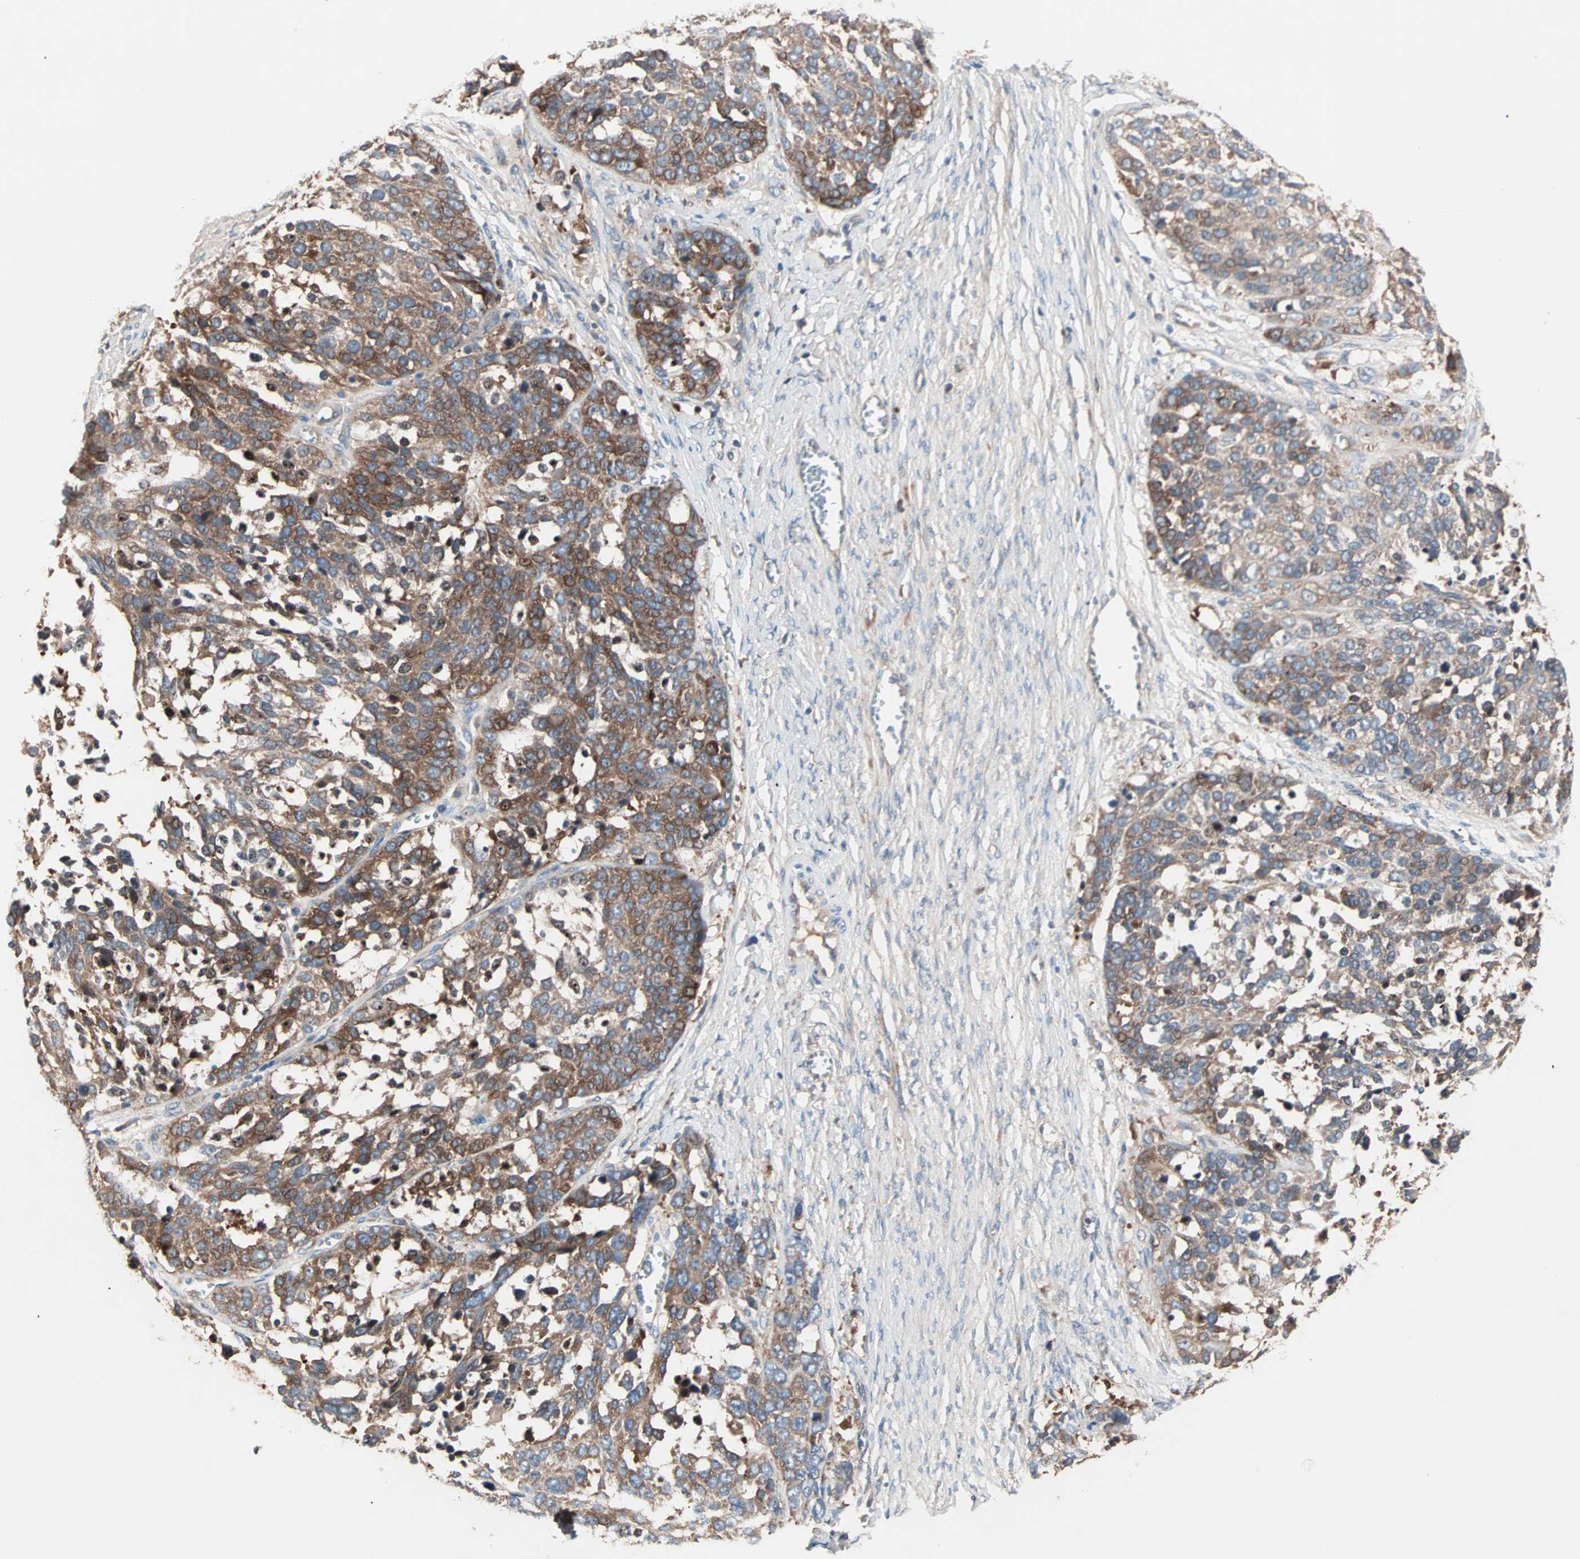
{"staining": {"intensity": "moderate", "quantity": ">75%", "location": "cytoplasmic/membranous"}, "tissue": "ovarian cancer", "cell_type": "Tumor cells", "image_type": "cancer", "snomed": [{"axis": "morphology", "description": "Cystadenocarcinoma, serous, NOS"}, {"axis": "topography", "description": "Ovary"}], "caption": "Human ovarian cancer stained with a protein marker shows moderate staining in tumor cells.", "gene": "CAD", "patient": {"sex": "female", "age": 44}}